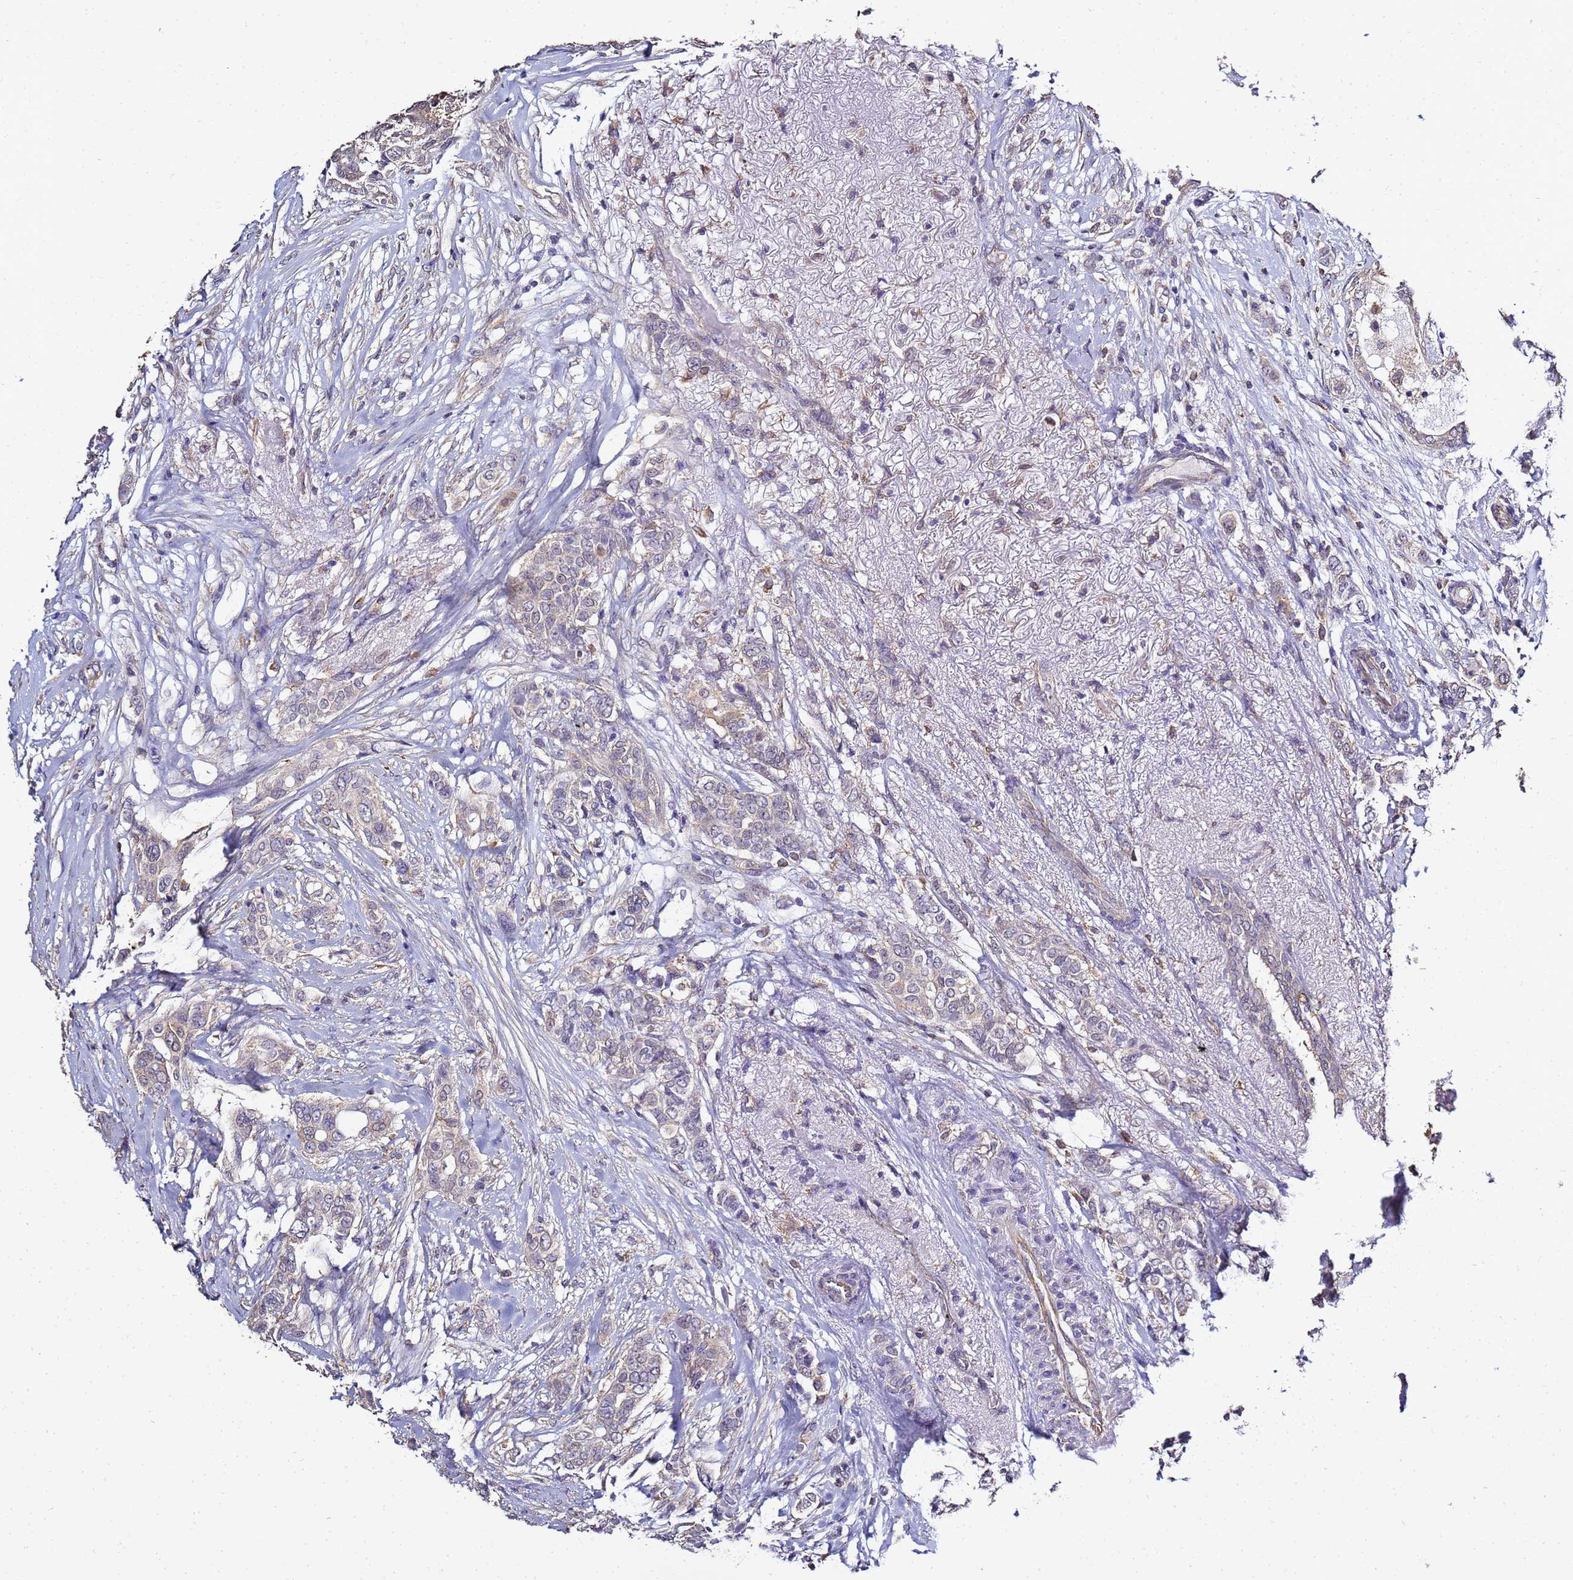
{"staining": {"intensity": "weak", "quantity": "25%-75%", "location": "cytoplasmic/membranous"}, "tissue": "breast cancer", "cell_type": "Tumor cells", "image_type": "cancer", "snomed": [{"axis": "morphology", "description": "Lobular carcinoma"}, {"axis": "topography", "description": "Breast"}], "caption": "Brown immunohistochemical staining in human breast cancer (lobular carcinoma) displays weak cytoplasmic/membranous staining in approximately 25%-75% of tumor cells.", "gene": "ENOPH1", "patient": {"sex": "female", "age": 51}}